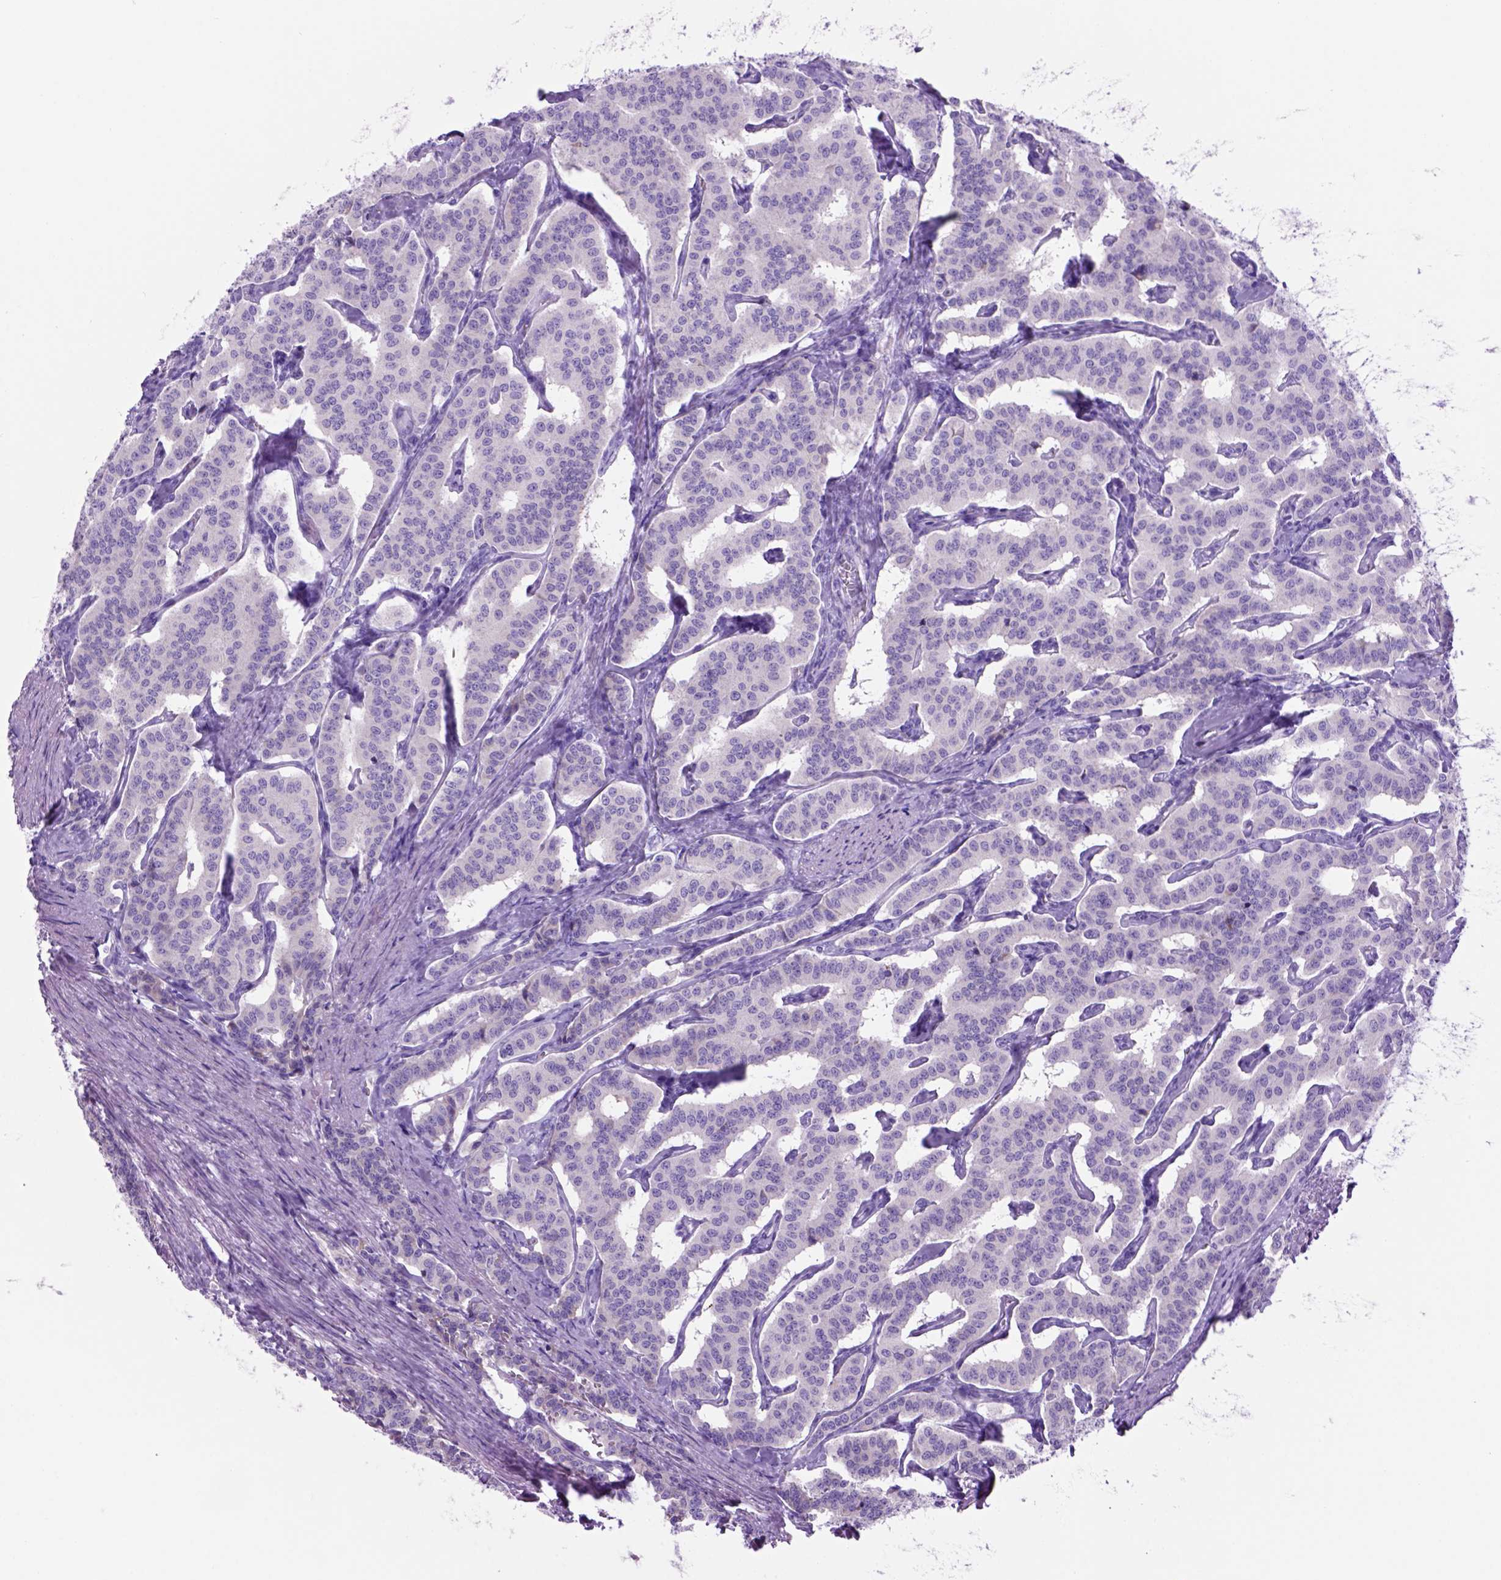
{"staining": {"intensity": "negative", "quantity": "none", "location": "none"}, "tissue": "carcinoid", "cell_type": "Tumor cells", "image_type": "cancer", "snomed": [{"axis": "morphology", "description": "Carcinoid, malignant, NOS"}, {"axis": "topography", "description": "Lung"}], "caption": "Tumor cells show no significant protein expression in carcinoid.", "gene": "HHIPL2", "patient": {"sex": "female", "age": 46}}